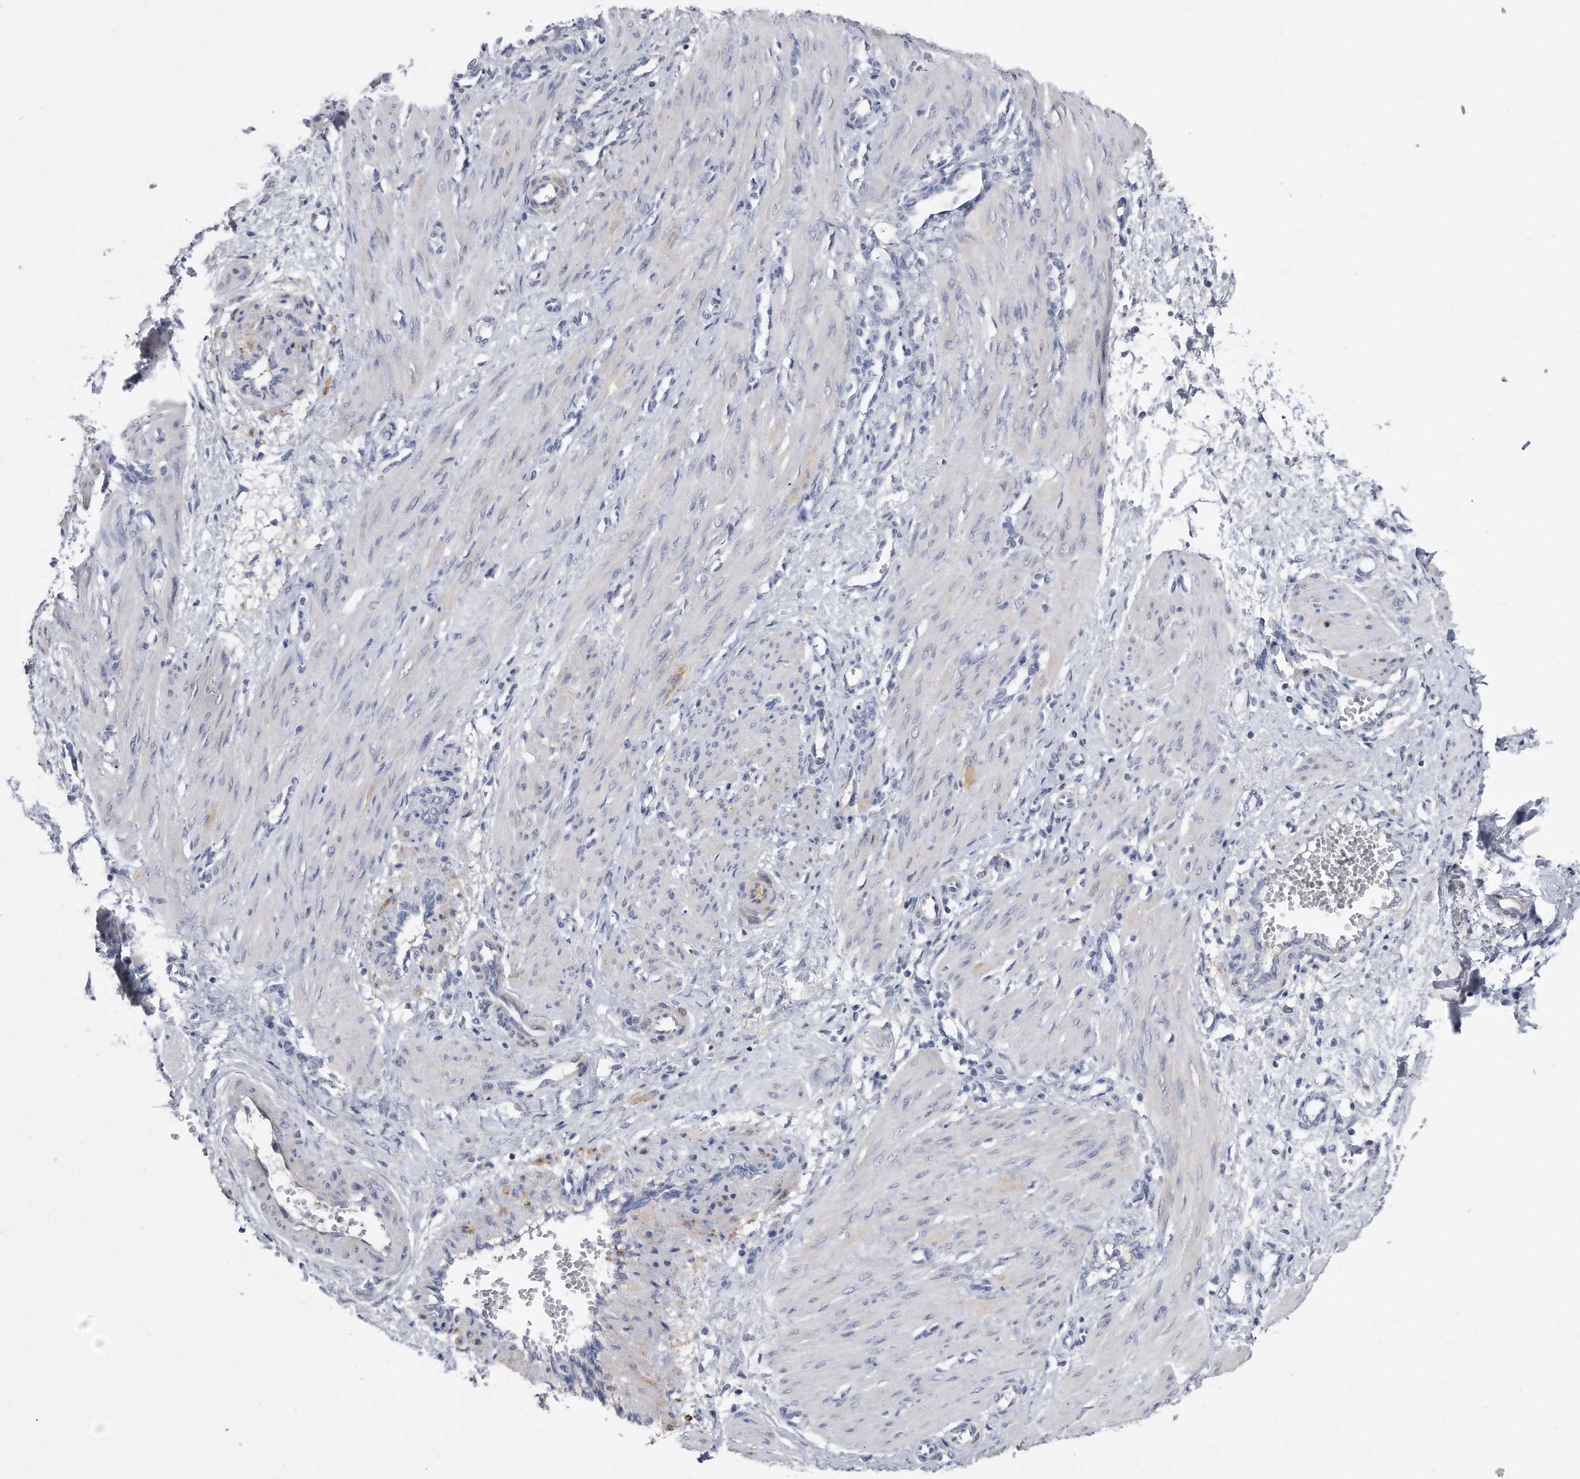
{"staining": {"intensity": "negative", "quantity": "none", "location": "none"}, "tissue": "smooth muscle", "cell_type": "Smooth muscle cells", "image_type": "normal", "snomed": [{"axis": "morphology", "description": "Normal tissue, NOS"}, {"axis": "topography", "description": "Endometrium"}], "caption": "Immunohistochemistry (IHC) micrograph of normal smooth muscle: human smooth muscle stained with DAB exhibits no significant protein positivity in smooth muscle cells. Brightfield microscopy of immunohistochemistry (IHC) stained with DAB (3,3'-diaminobenzidine) (brown) and hematoxylin (blue), captured at high magnification.", "gene": "PYGB", "patient": {"sex": "female", "age": 33}}